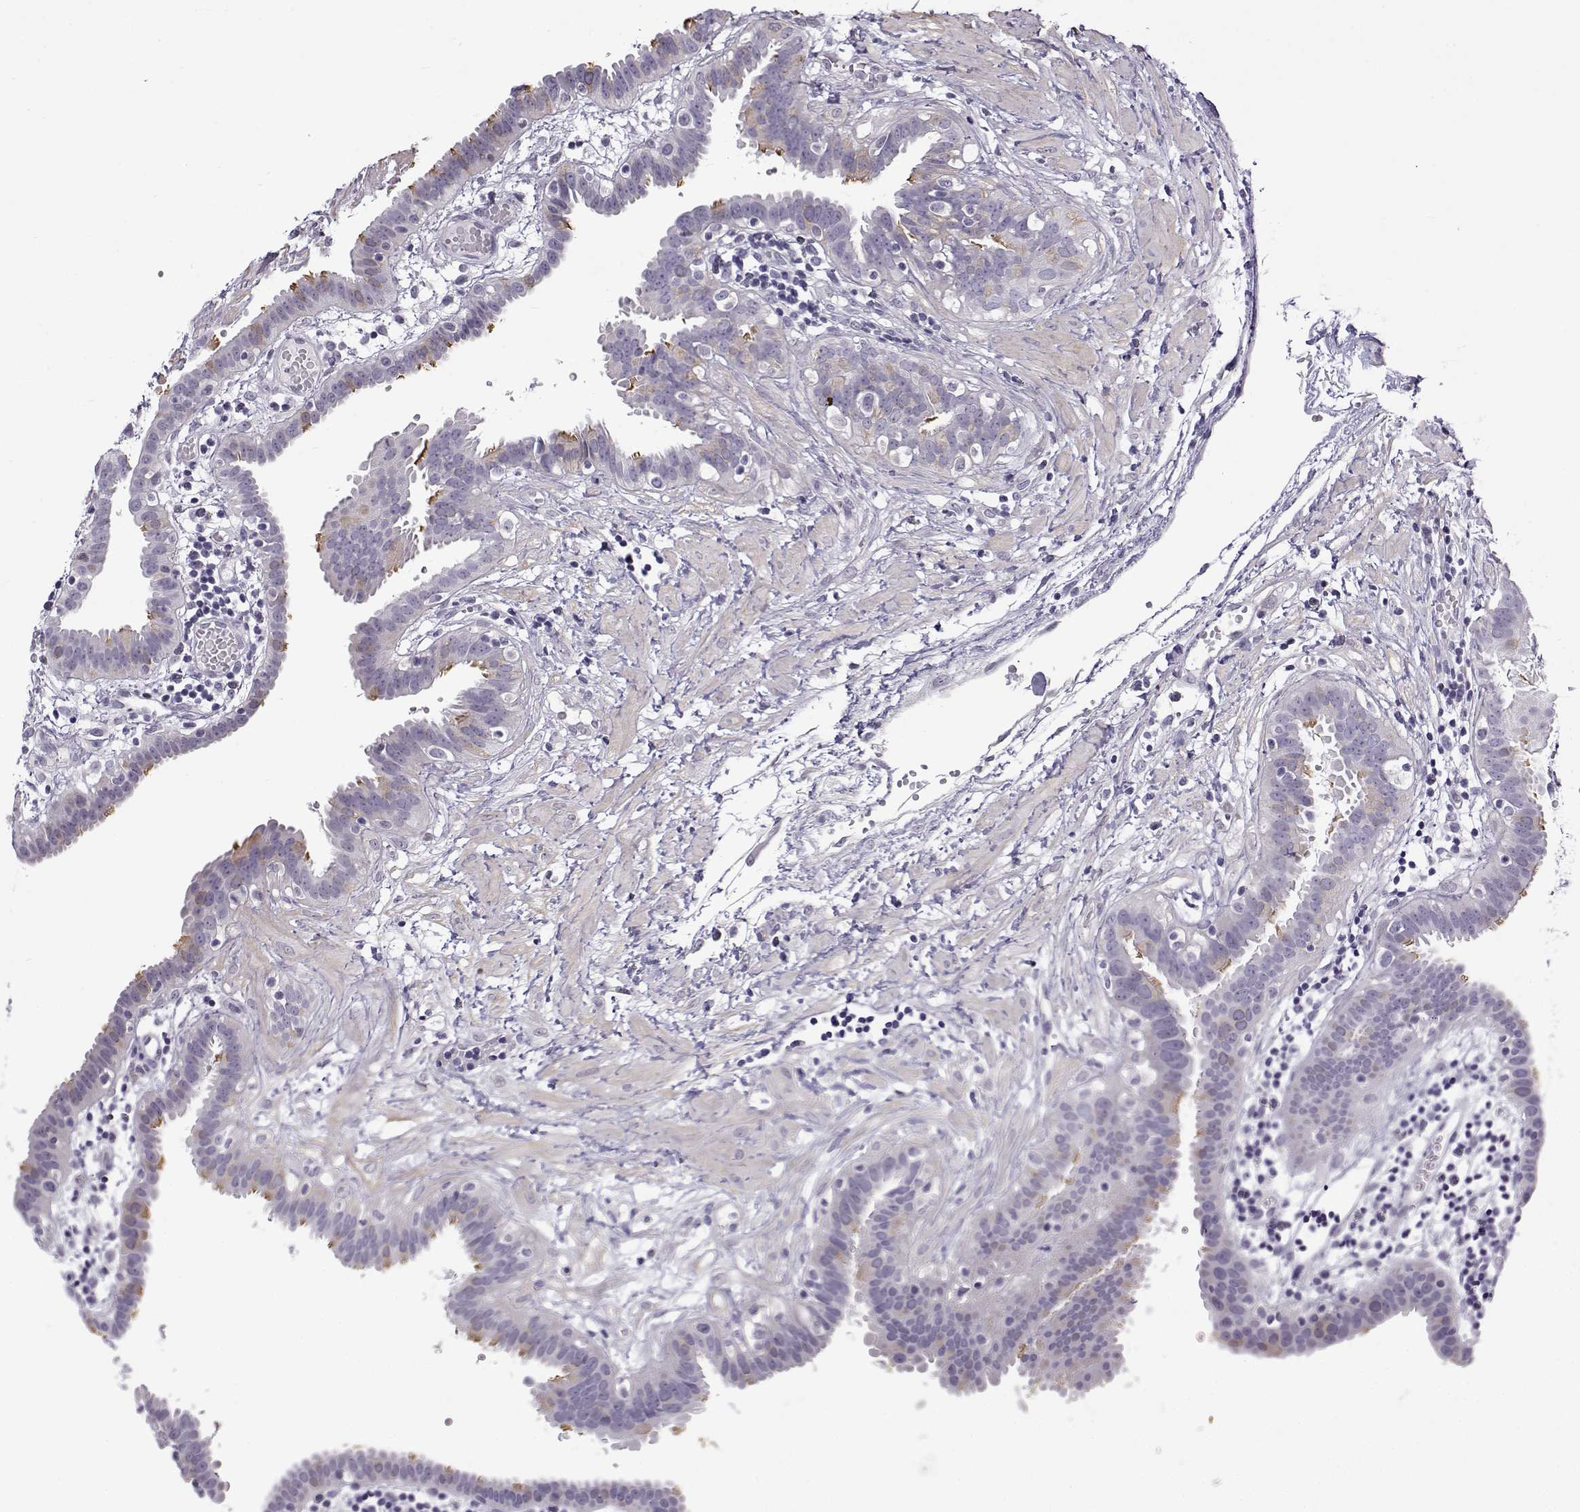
{"staining": {"intensity": "strong", "quantity": "25%-75%", "location": "cytoplasmic/membranous"}, "tissue": "fallopian tube", "cell_type": "Glandular cells", "image_type": "normal", "snomed": [{"axis": "morphology", "description": "Normal tissue, NOS"}, {"axis": "topography", "description": "Fallopian tube"}], "caption": "Immunohistochemical staining of normal human fallopian tube demonstrates high levels of strong cytoplasmic/membranous positivity in approximately 25%-75% of glandular cells. The staining was performed using DAB, with brown indicating positive protein expression. Nuclei are stained blue with hematoxylin.", "gene": "TEX55", "patient": {"sex": "female", "age": 37}}